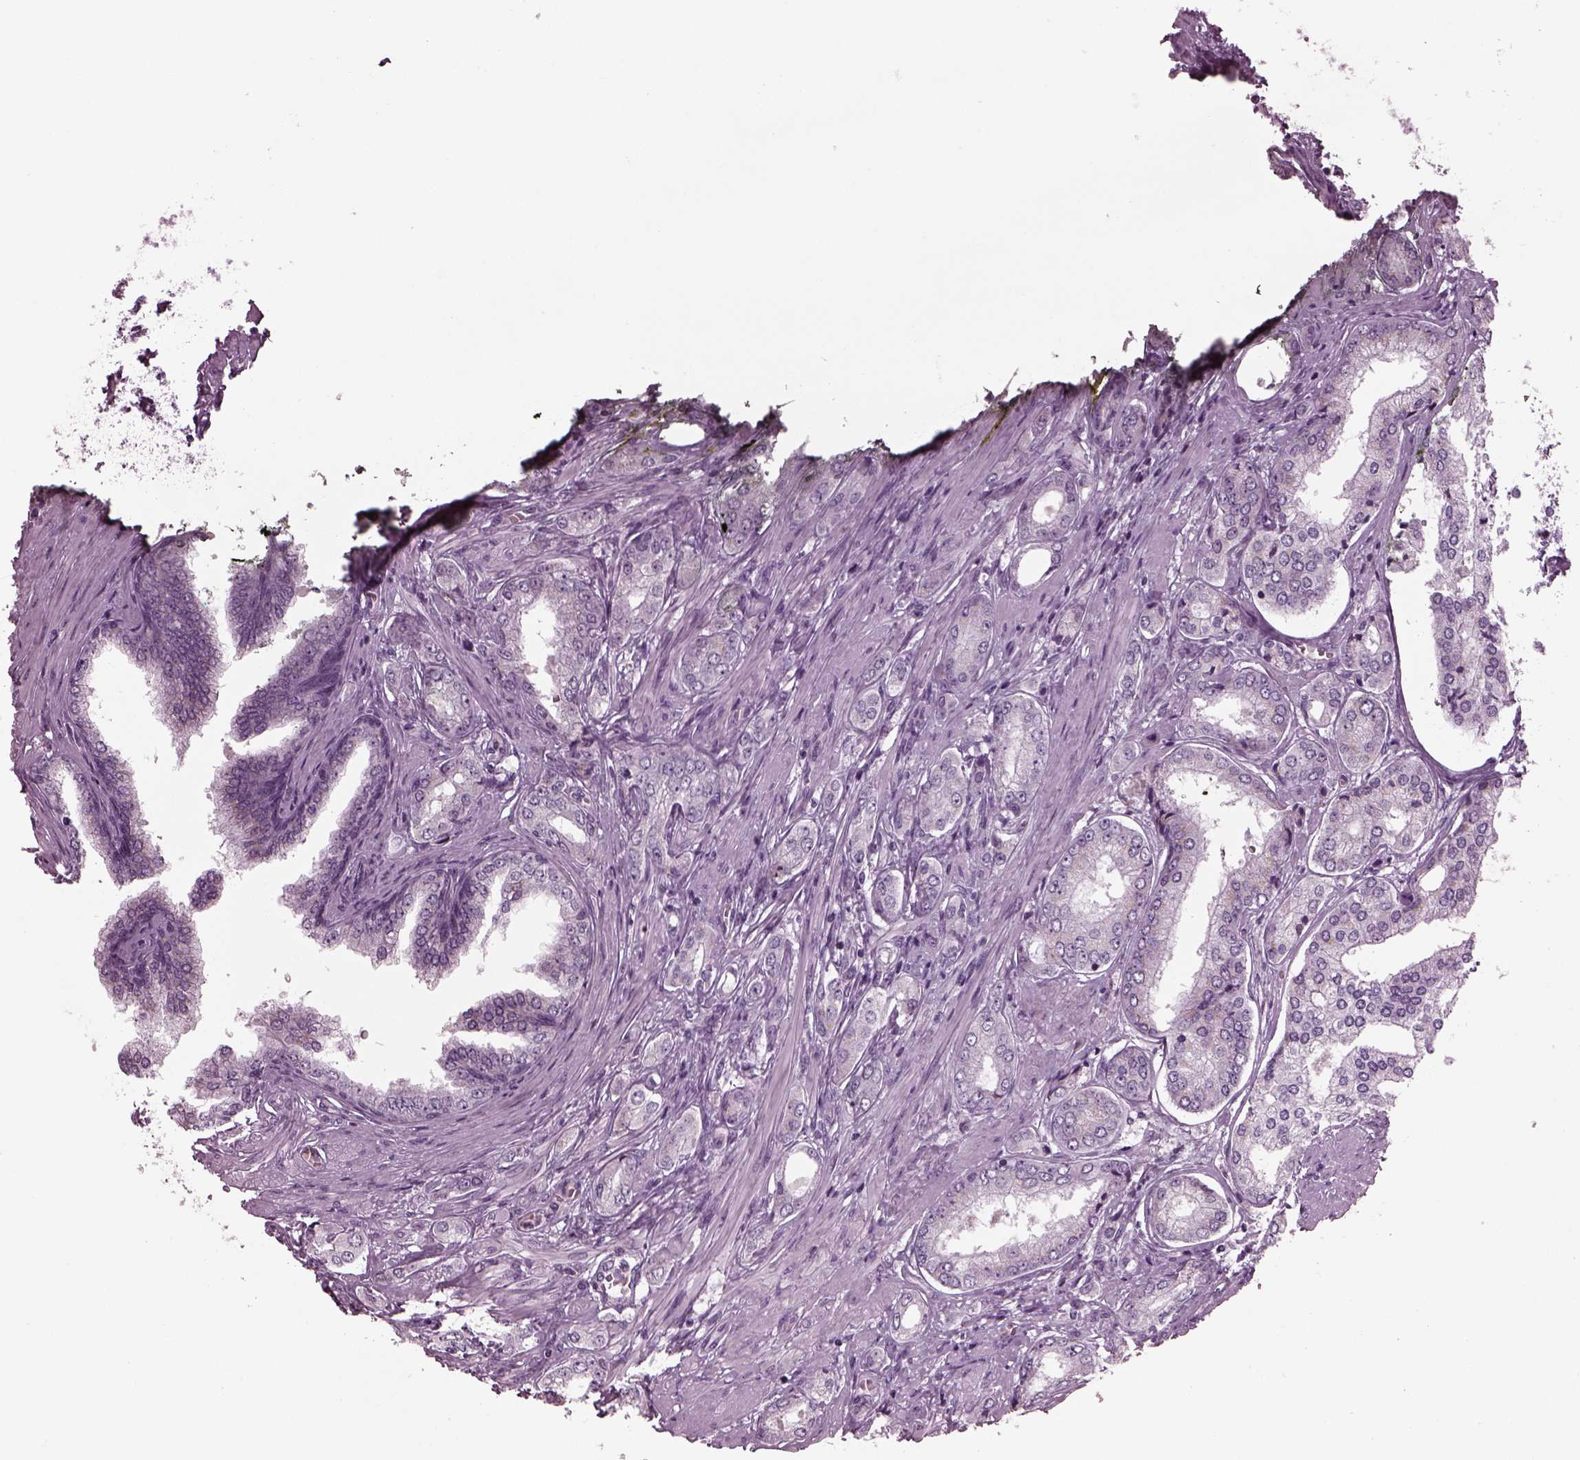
{"staining": {"intensity": "negative", "quantity": "none", "location": "none"}, "tissue": "prostate cancer", "cell_type": "Tumor cells", "image_type": "cancer", "snomed": [{"axis": "morphology", "description": "Adenocarcinoma, NOS"}, {"axis": "topography", "description": "Prostate"}], "caption": "Histopathology image shows no significant protein staining in tumor cells of prostate cancer.", "gene": "DPYSL5", "patient": {"sex": "male", "age": 63}}